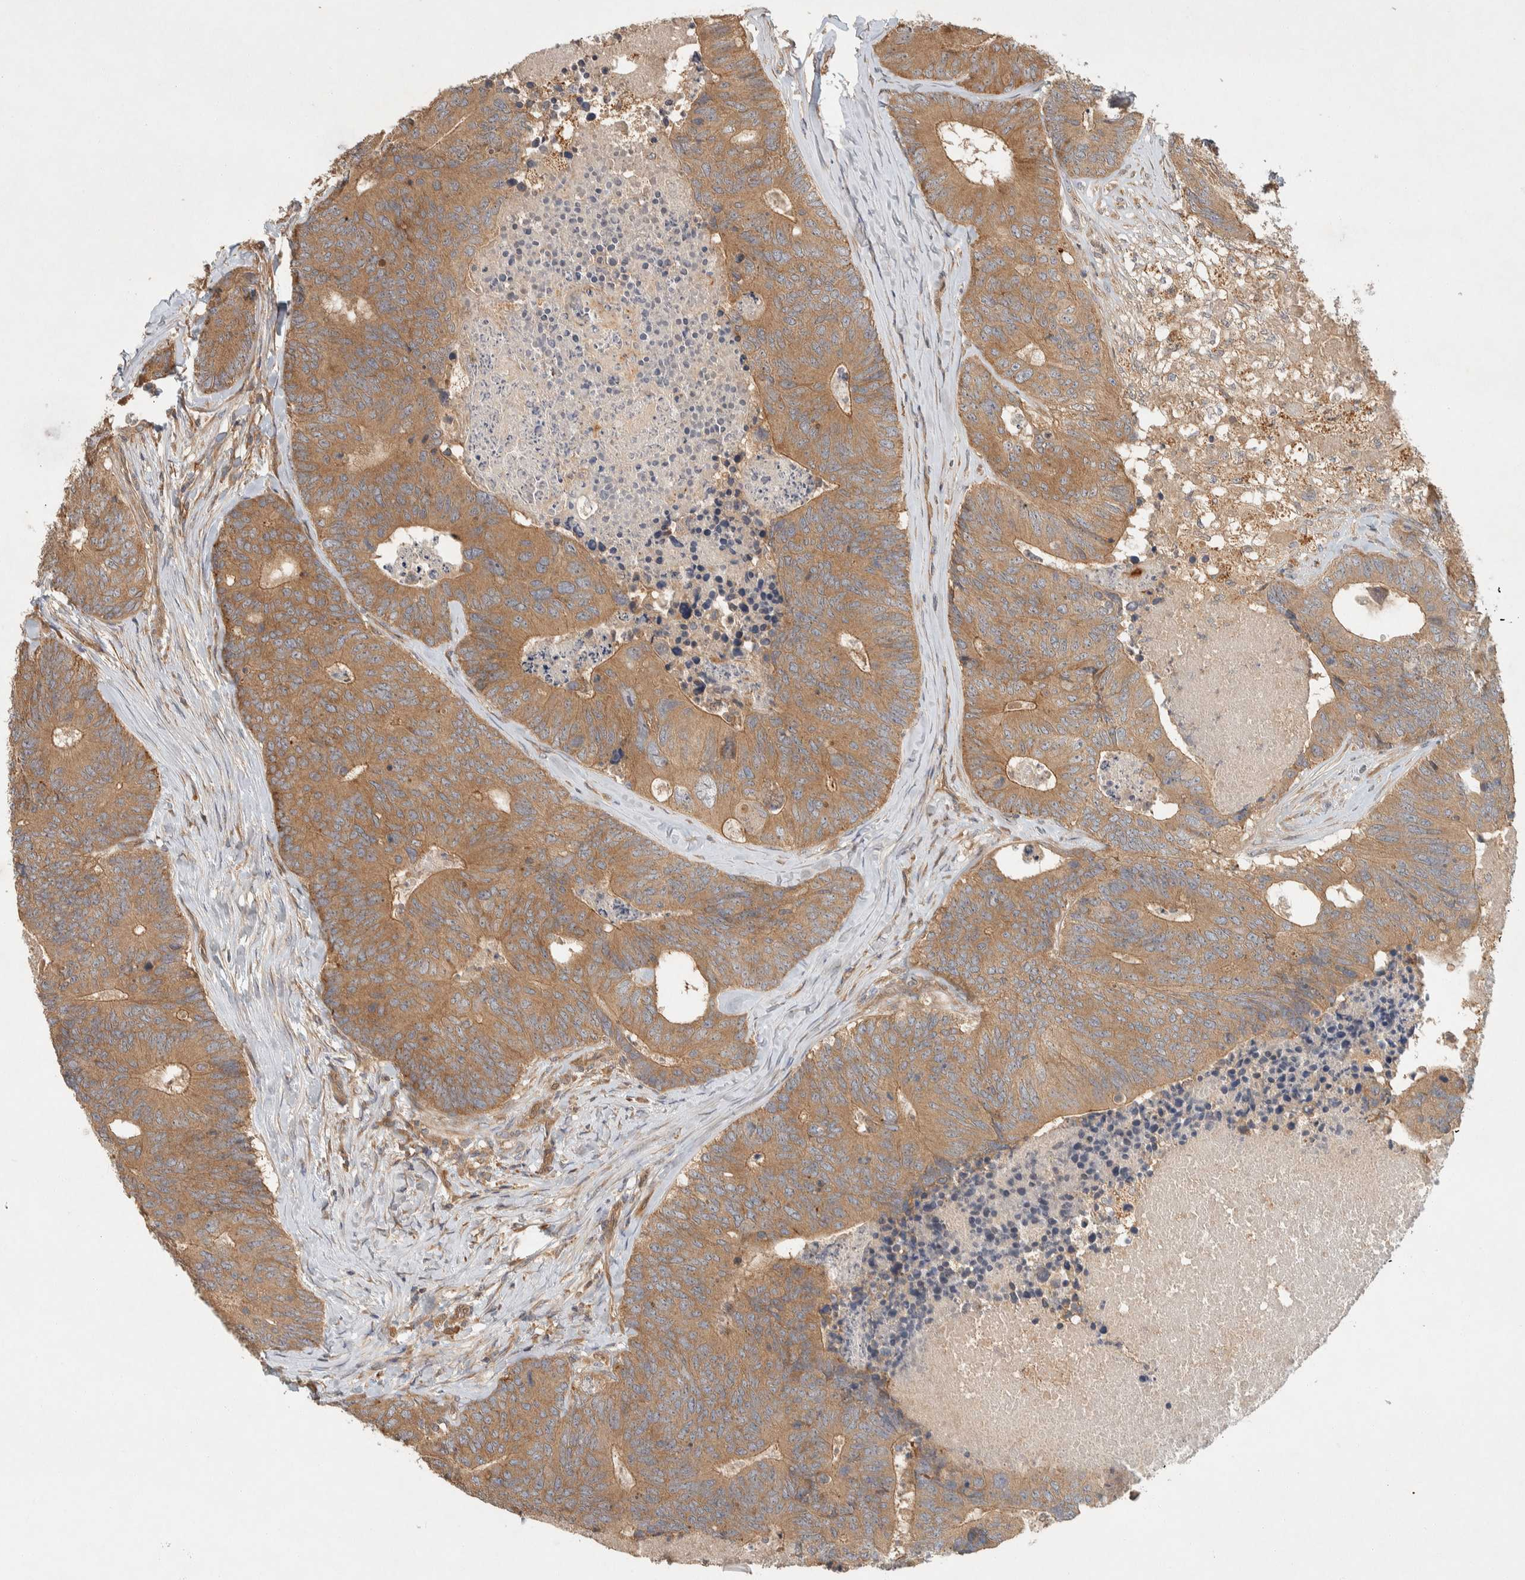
{"staining": {"intensity": "moderate", "quantity": ">75%", "location": "cytoplasmic/membranous"}, "tissue": "colorectal cancer", "cell_type": "Tumor cells", "image_type": "cancer", "snomed": [{"axis": "morphology", "description": "Adenocarcinoma, NOS"}, {"axis": "topography", "description": "Colon"}], "caption": "Protein expression analysis of human adenocarcinoma (colorectal) reveals moderate cytoplasmic/membranous positivity in about >75% of tumor cells.", "gene": "PXK", "patient": {"sex": "female", "age": 67}}